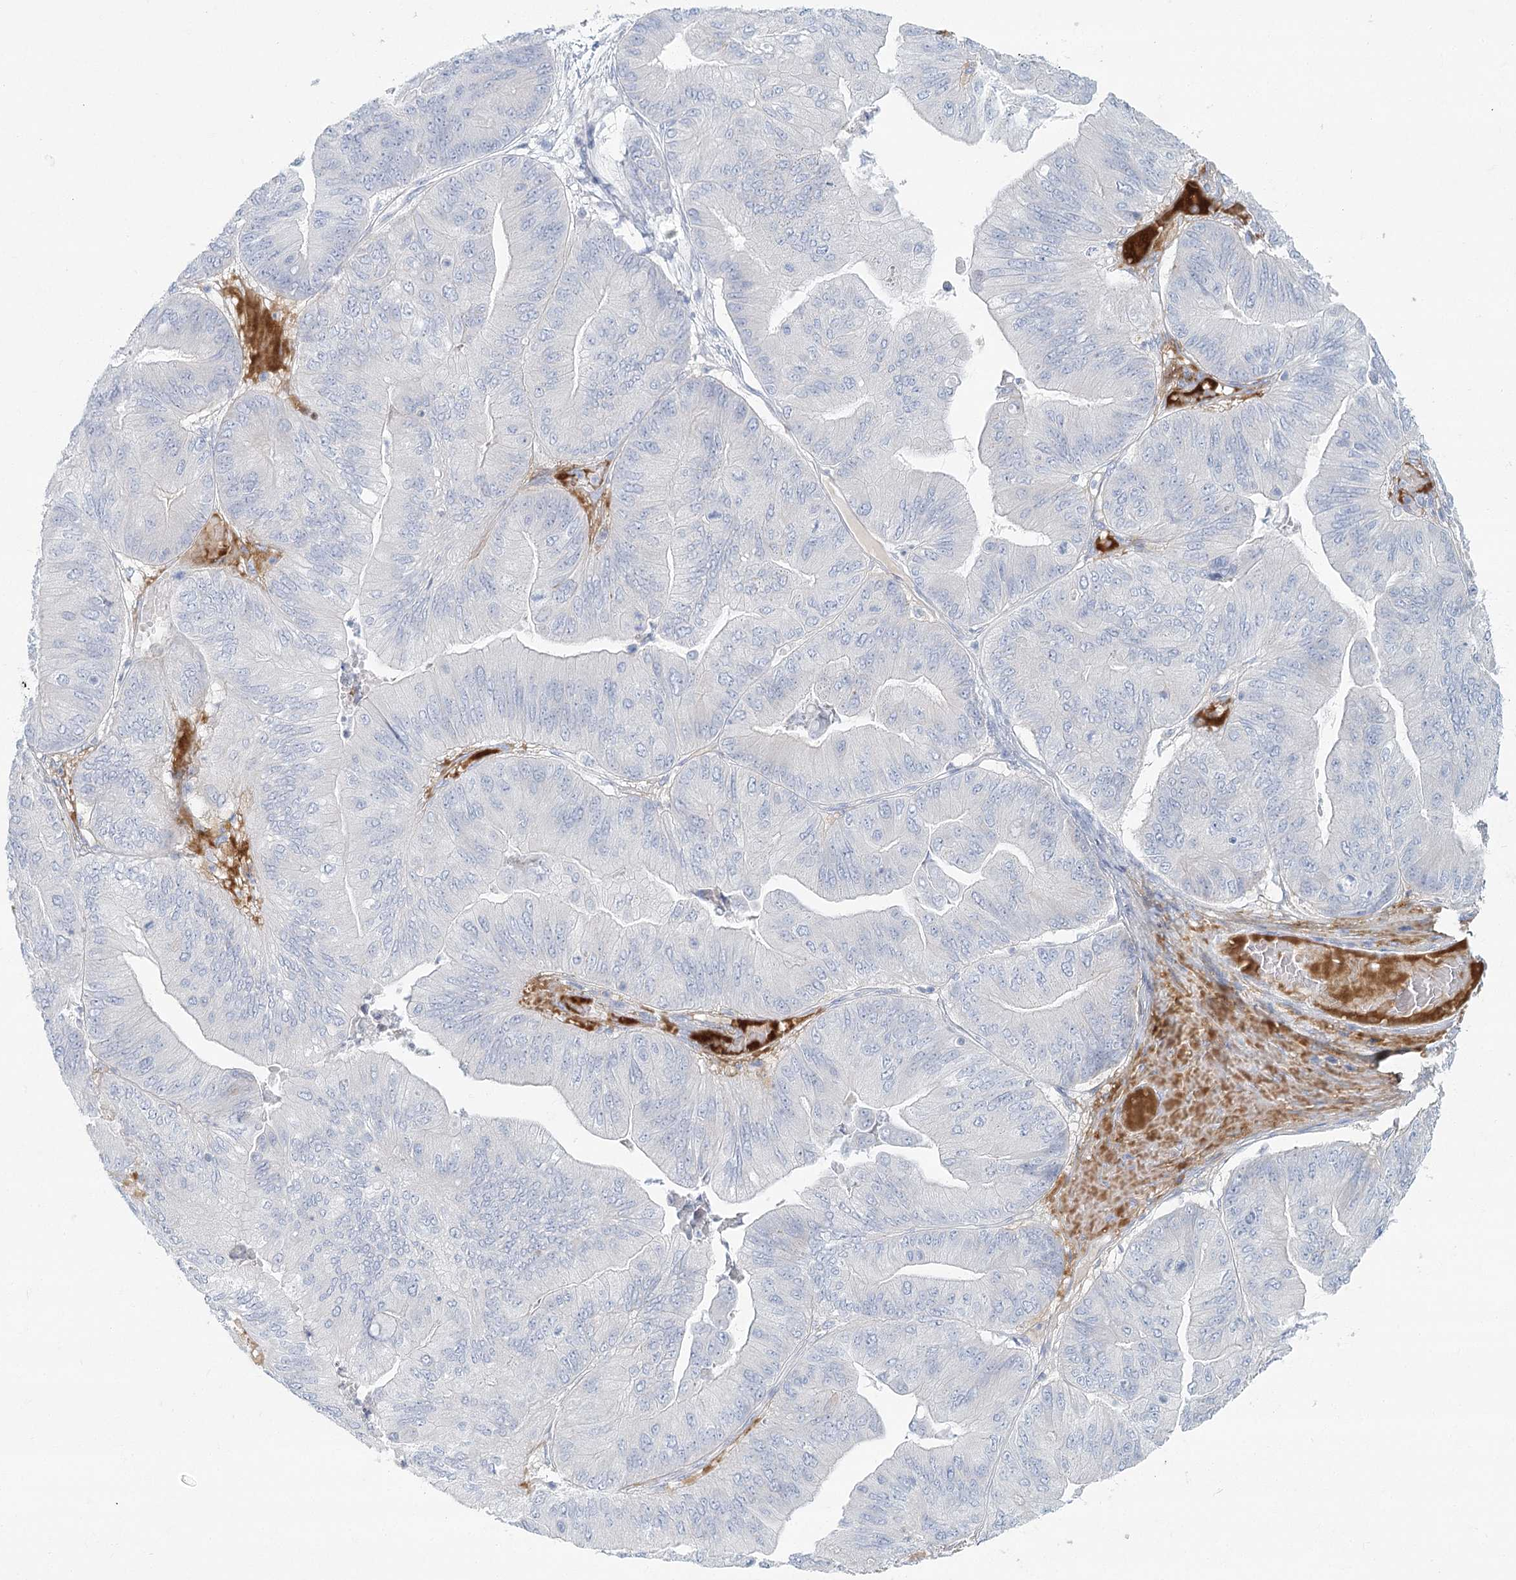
{"staining": {"intensity": "negative", "quantity": "none", "location": "none"}, "tissue": "ovarian cancer", "cell_type": "Tumor cells", "image_type": "cancer", "snomed": [{"axis": "morphology", "description": "Cystadenocarcinoma, mucinous, NOS"}, {"axis": "topography", "description": "Ovary"}], "caption": "There is no significant staining in tumor cells of ovarian mucinous cystadenocarcinoma.", "gene": "DMGDH", "patient": {"sex": "female", "age": 61}}